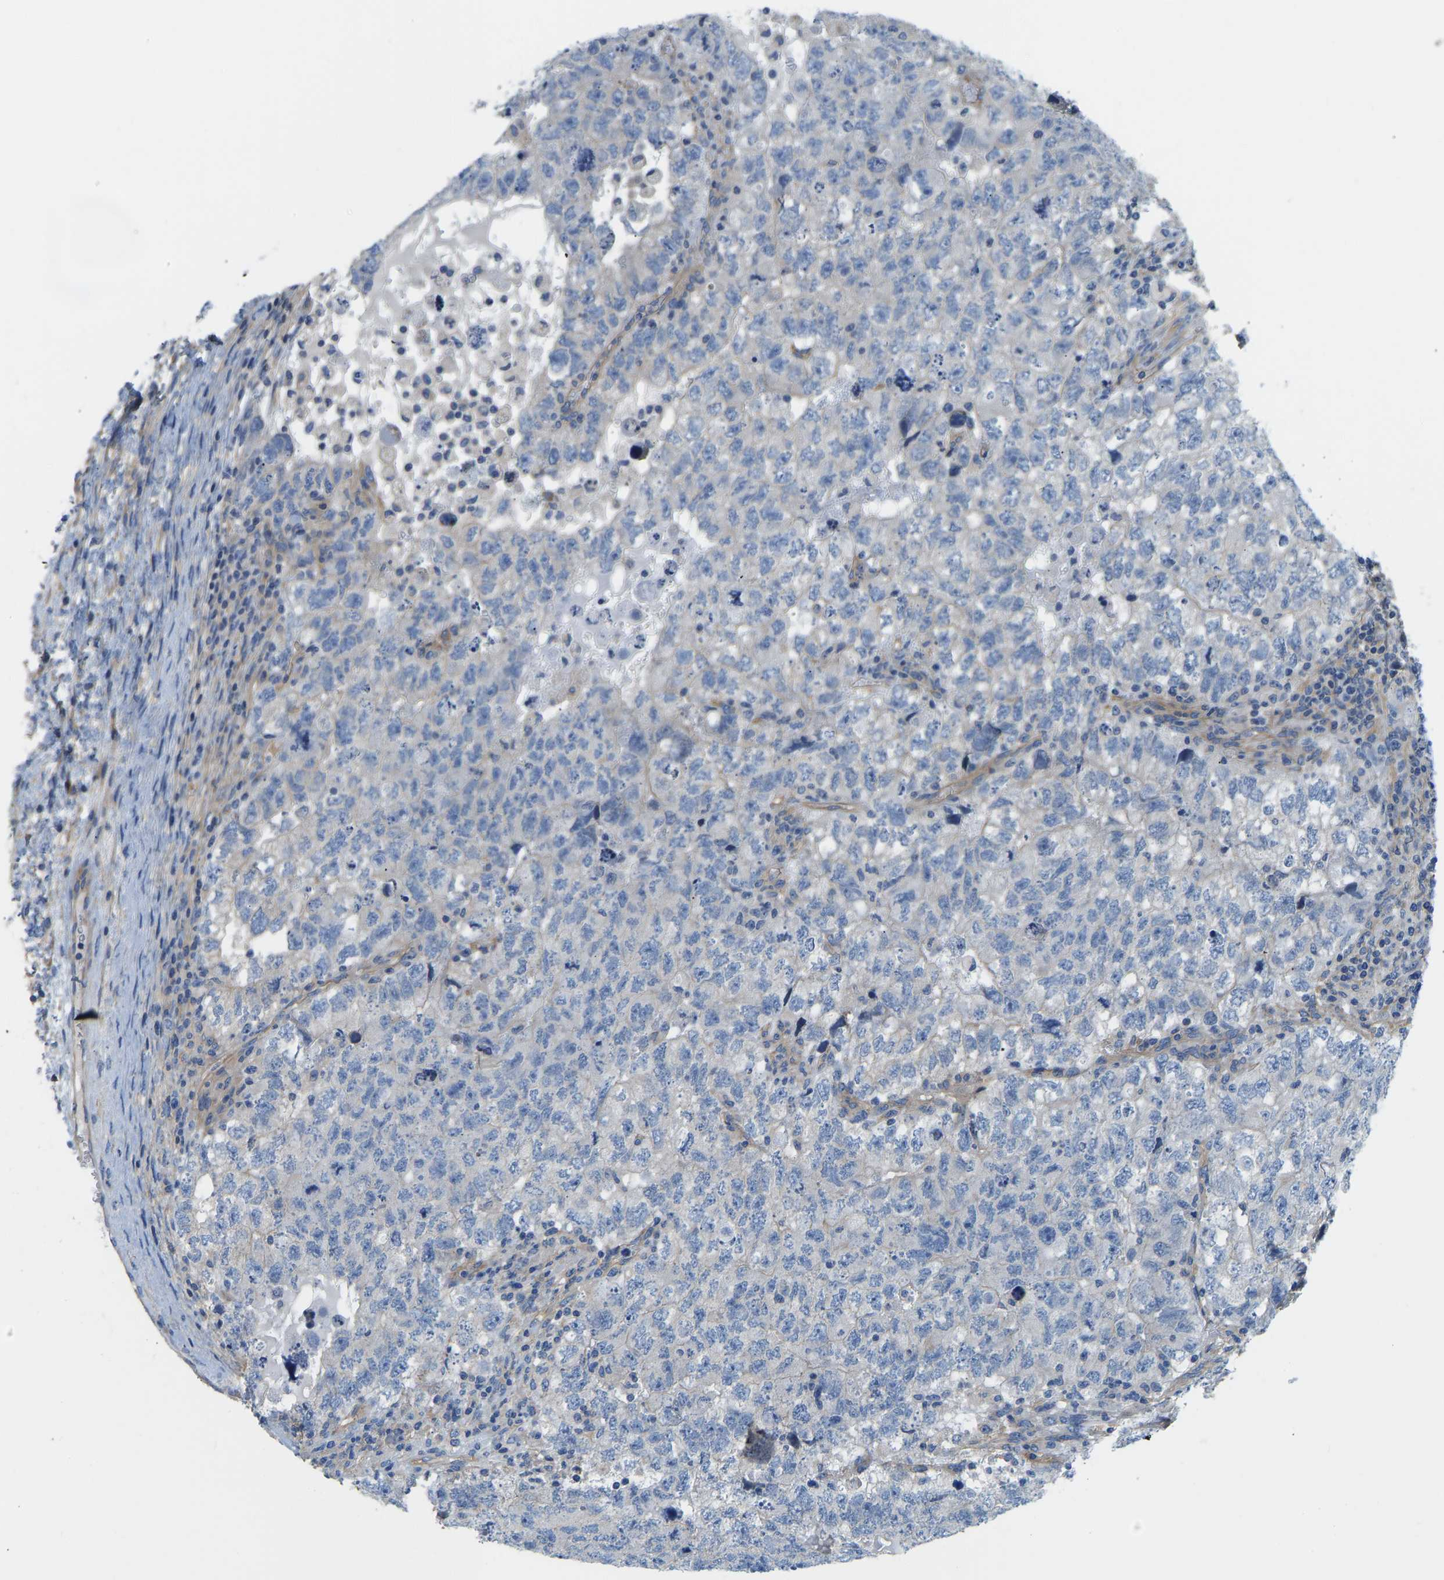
{"staining": {"intensity": "negative", "quantity": "none", "location": "none"}, "tissue": "testis cancer", "cell_type": "Tumor cells", "image_type": "cancer", "snomed": [{"axis": "morphology", "description": "Carcinoma, Embryonal, NOS"}, {"axis": "topography", "description": "Testis"}], "caption": "A high-resolution micrograph shows immunohistochemistry staining of testis embryonal carcinoma, which reveals no significant expression in tumor cells.", "gene": "CHAD", "patient": {"sex": "male", "age": 36}}